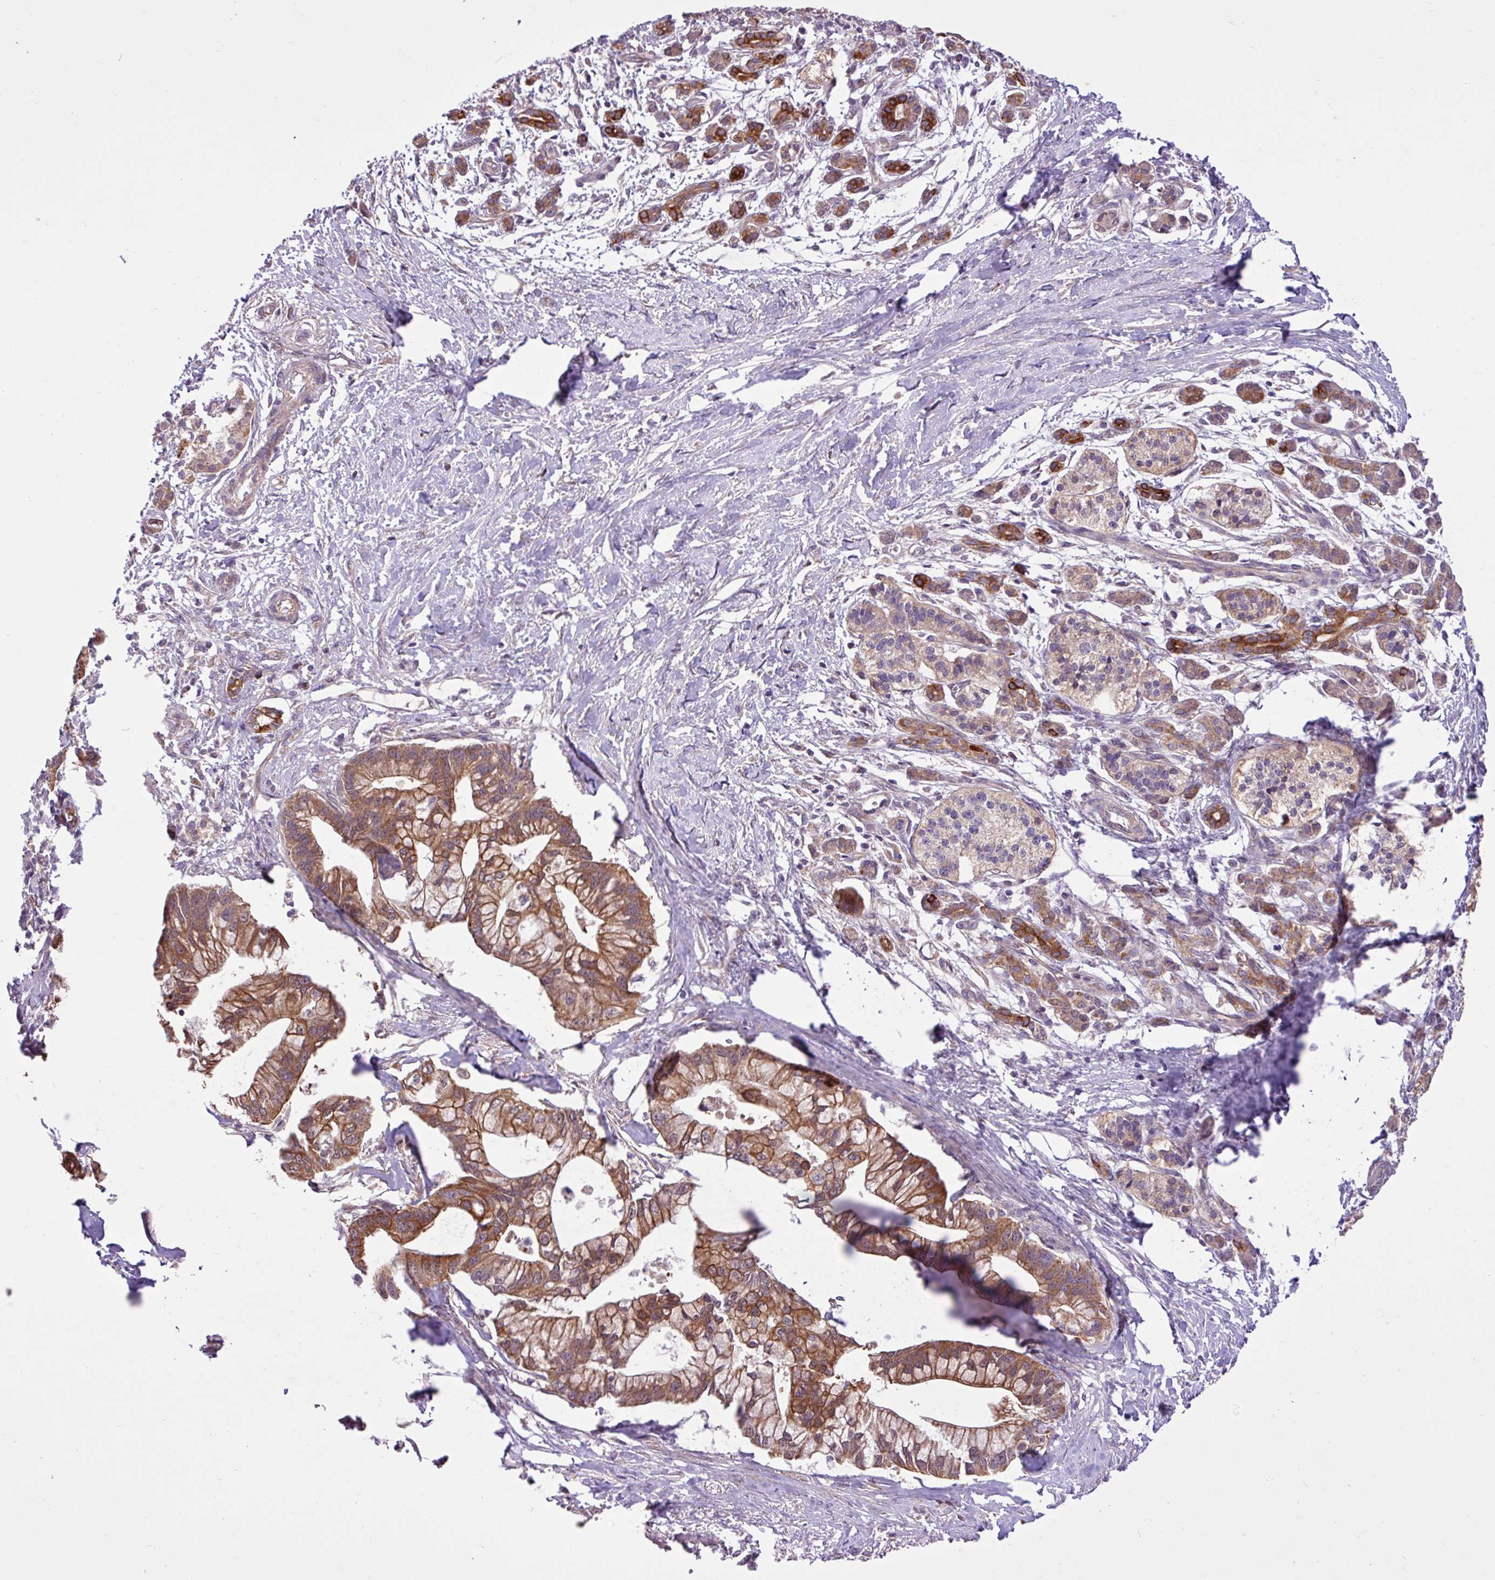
{"staining": {"intensity": "moderate", "quantity": ">75%", "location": "cytoplasmic/membranous"}, "tissue": "pancreatic cancer", "cell_type": "Tumor cells", "image_type": "cancer", "snomed": [{"axis": "morphology", "description": "Adenocarcinoma, NOS"}, {"axis": "topography", "description": "Pancreas"}], "caption": "Pancreatic cancer (adenocarcinoma) stained with a brown dye exhibits moderate cytoplasmic/membranous positive staining in about >75% of tumor cells.", "gene": "TIMM10B", "patient": {"sex": "male", "age": 68}}